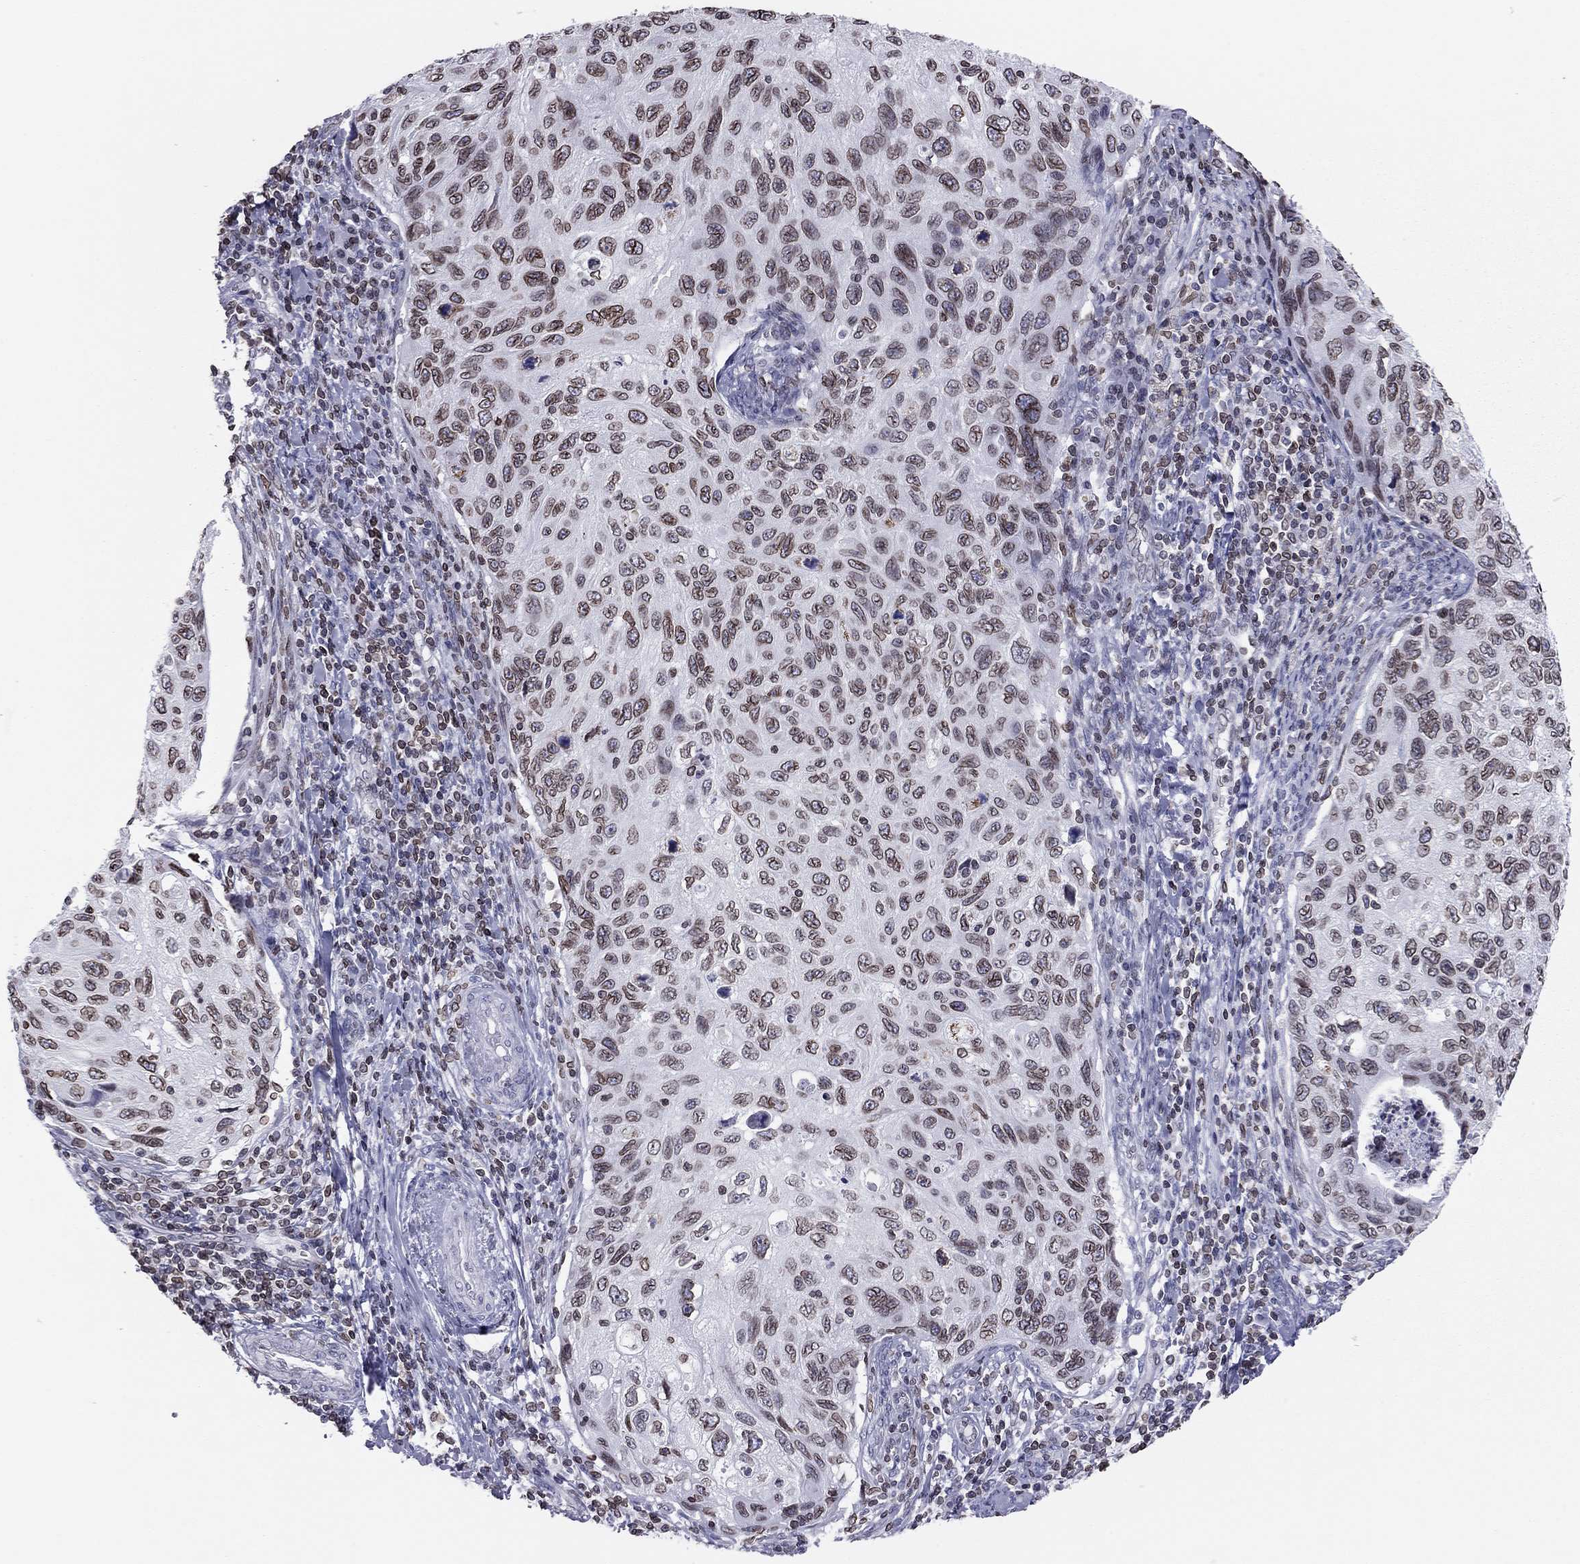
{"staining": {"intensity": "moderate", "quantity": ">75%", "location": "cytoplasmic/membranous,nuclear"}, "tissue": "cervical cancer", "cell_type": "Tumor cells", "image_type": "cancer", "snomed": [{"axis": "morphology", "description": "Squamous cell carcinoma, NOS"}, {"axis": "topography", "description": "Cervix"}], "caption": "A photomicrograph of human cervical cancer (squamous cell carcinoma) stained for a protein reveals moderate cytoplasmic/membranous and nuclear brown staining in tumor cells.", "gene": "ESPL1", "patient": {"sex": "female", "age": 70}}